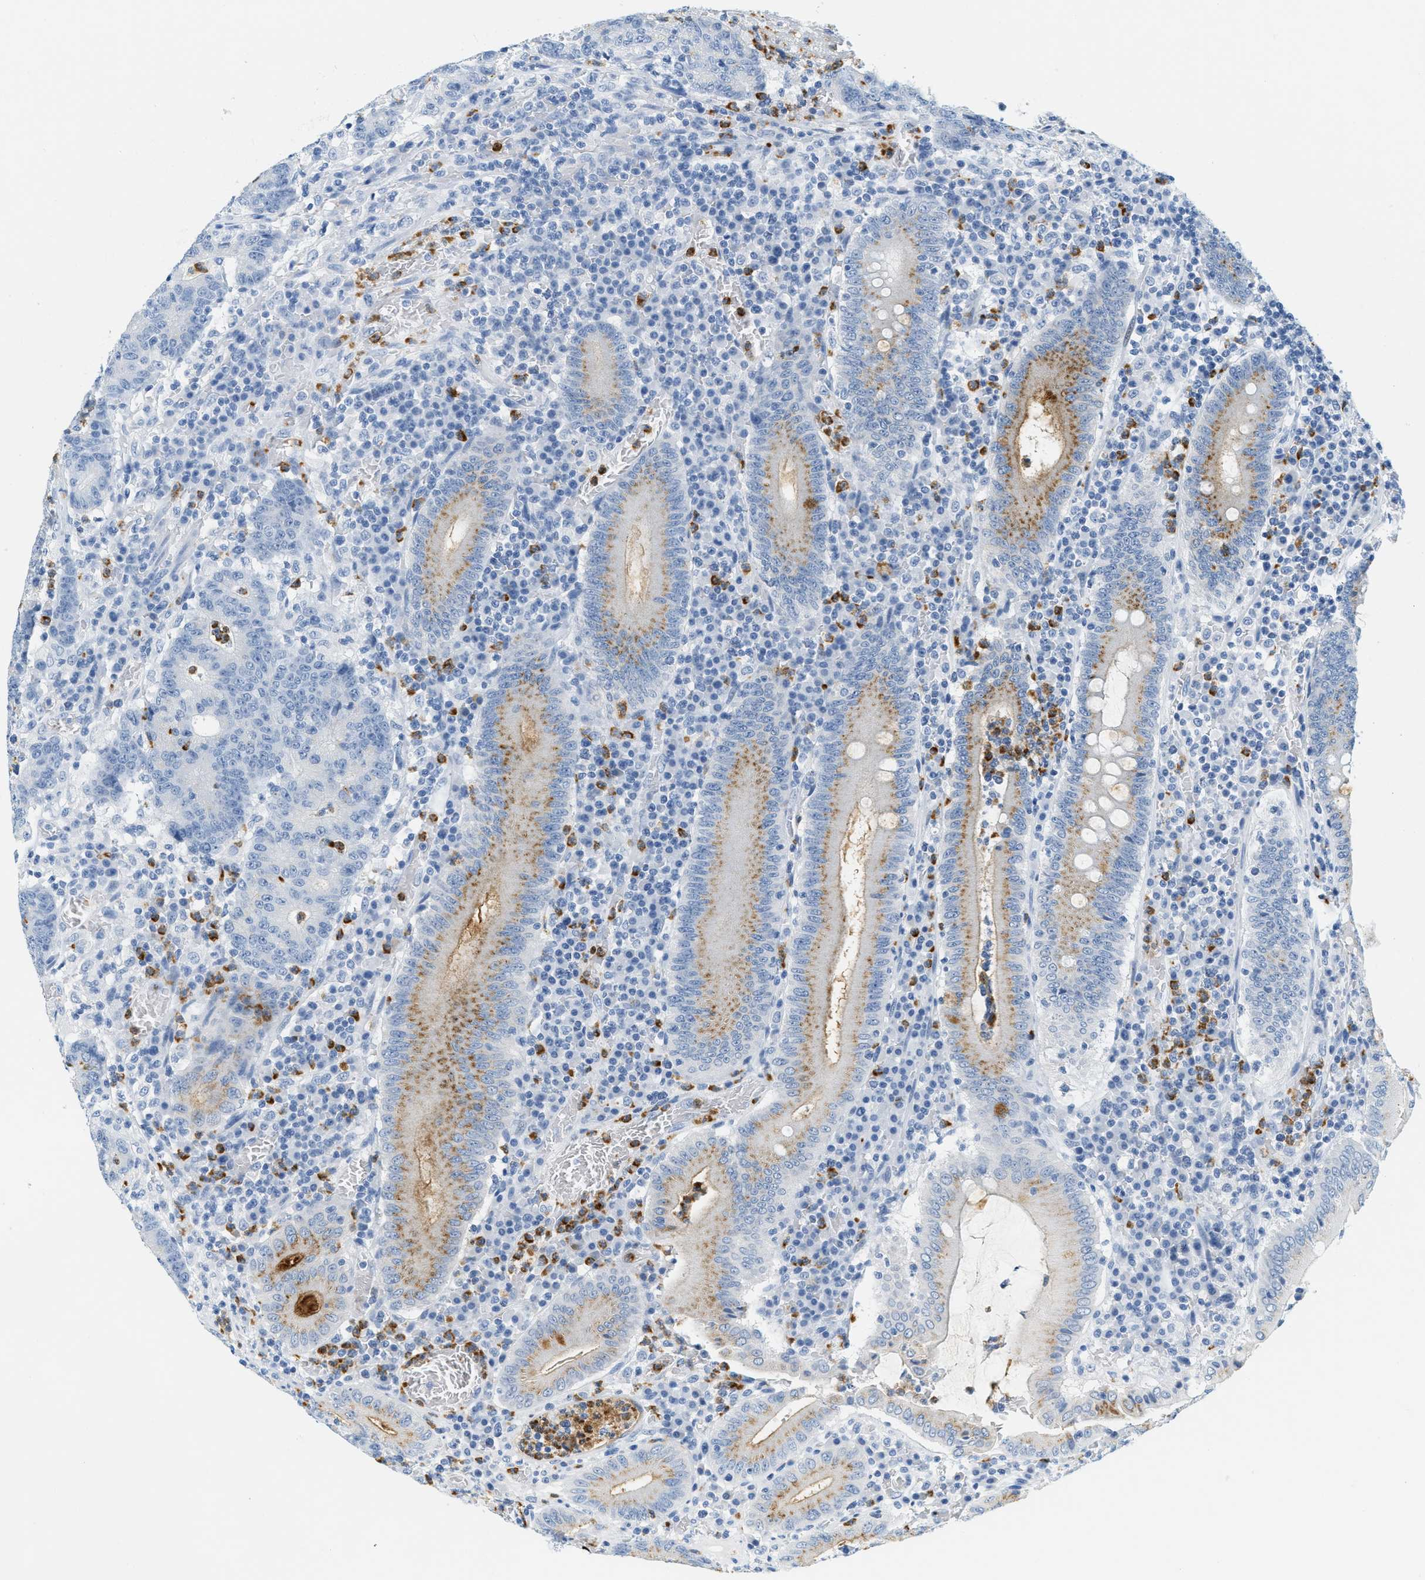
{"staining": {"intensity": "moderate", "quantity": "25%-75%", "location": "cytoplasmic/membranous"}, "tissue": "colorectal cancer", "cell_type": "Tumor cells", "image_type": "cancer", "snomed": [{"axis": "morphology", "description": "Normal tissue, NOS"}, {"axis": "morphology", "description": "Adenocarcinoma, NOS"}, {"axis": "topography", "description": "Colon"}], "caption": "A photomicrograph of human colorectal cancer stained for a protein reveals moderate cytoplasmic/membranous brown staining in tumor cells.", "gene": "LCN2", "patient": {"sex": "female", "age": 75}}